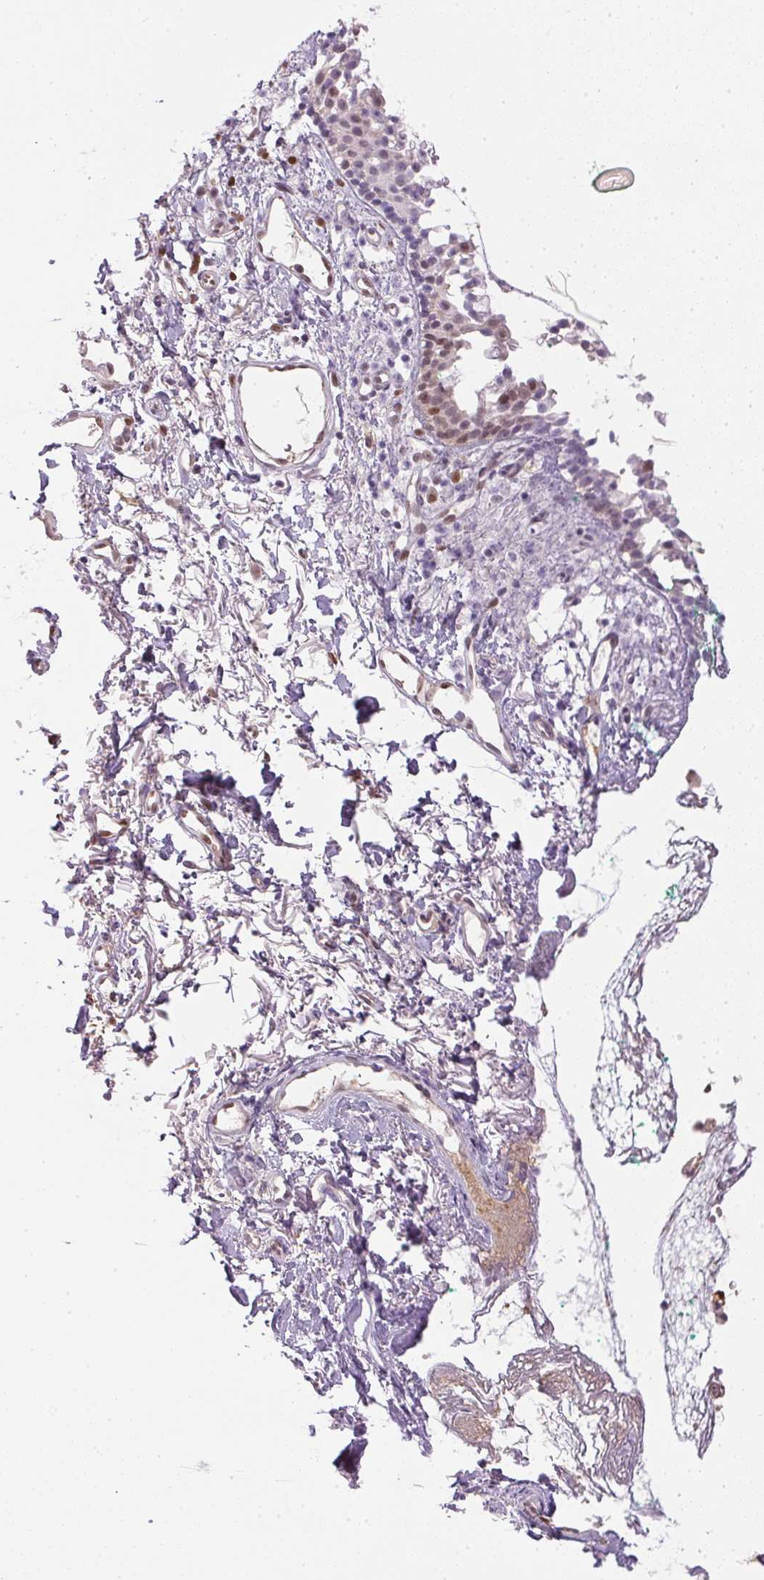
{"staining": {"intensity": "weak", "quantity": "25%-75%", "location": "nuclear"}, "tissue": "nasopharynx", "cell_type": "Respiratory epithelial cells", "image_type": "normal", "snomed": [{"axis": "morphology", "description": "Normal tissue, NOS"}, {"axis": "morphology", "description": "Basal cell carcinoma"}, {"axis": "topography", "description": "Cartilage tissue"}, {"axis": "topography", "description": "Nasopharynx"}, {"axis": "topography", "description": "Oral tissue"}], "caption": "Nasopharynx stained with DAB immunohistochemistry demonstrates low levels of weak nuclear expression in approximately 25%-75% of respiratory epithelial cells.", "gene": "TPI1", "patient": {"sex": "female", "age": 77}}